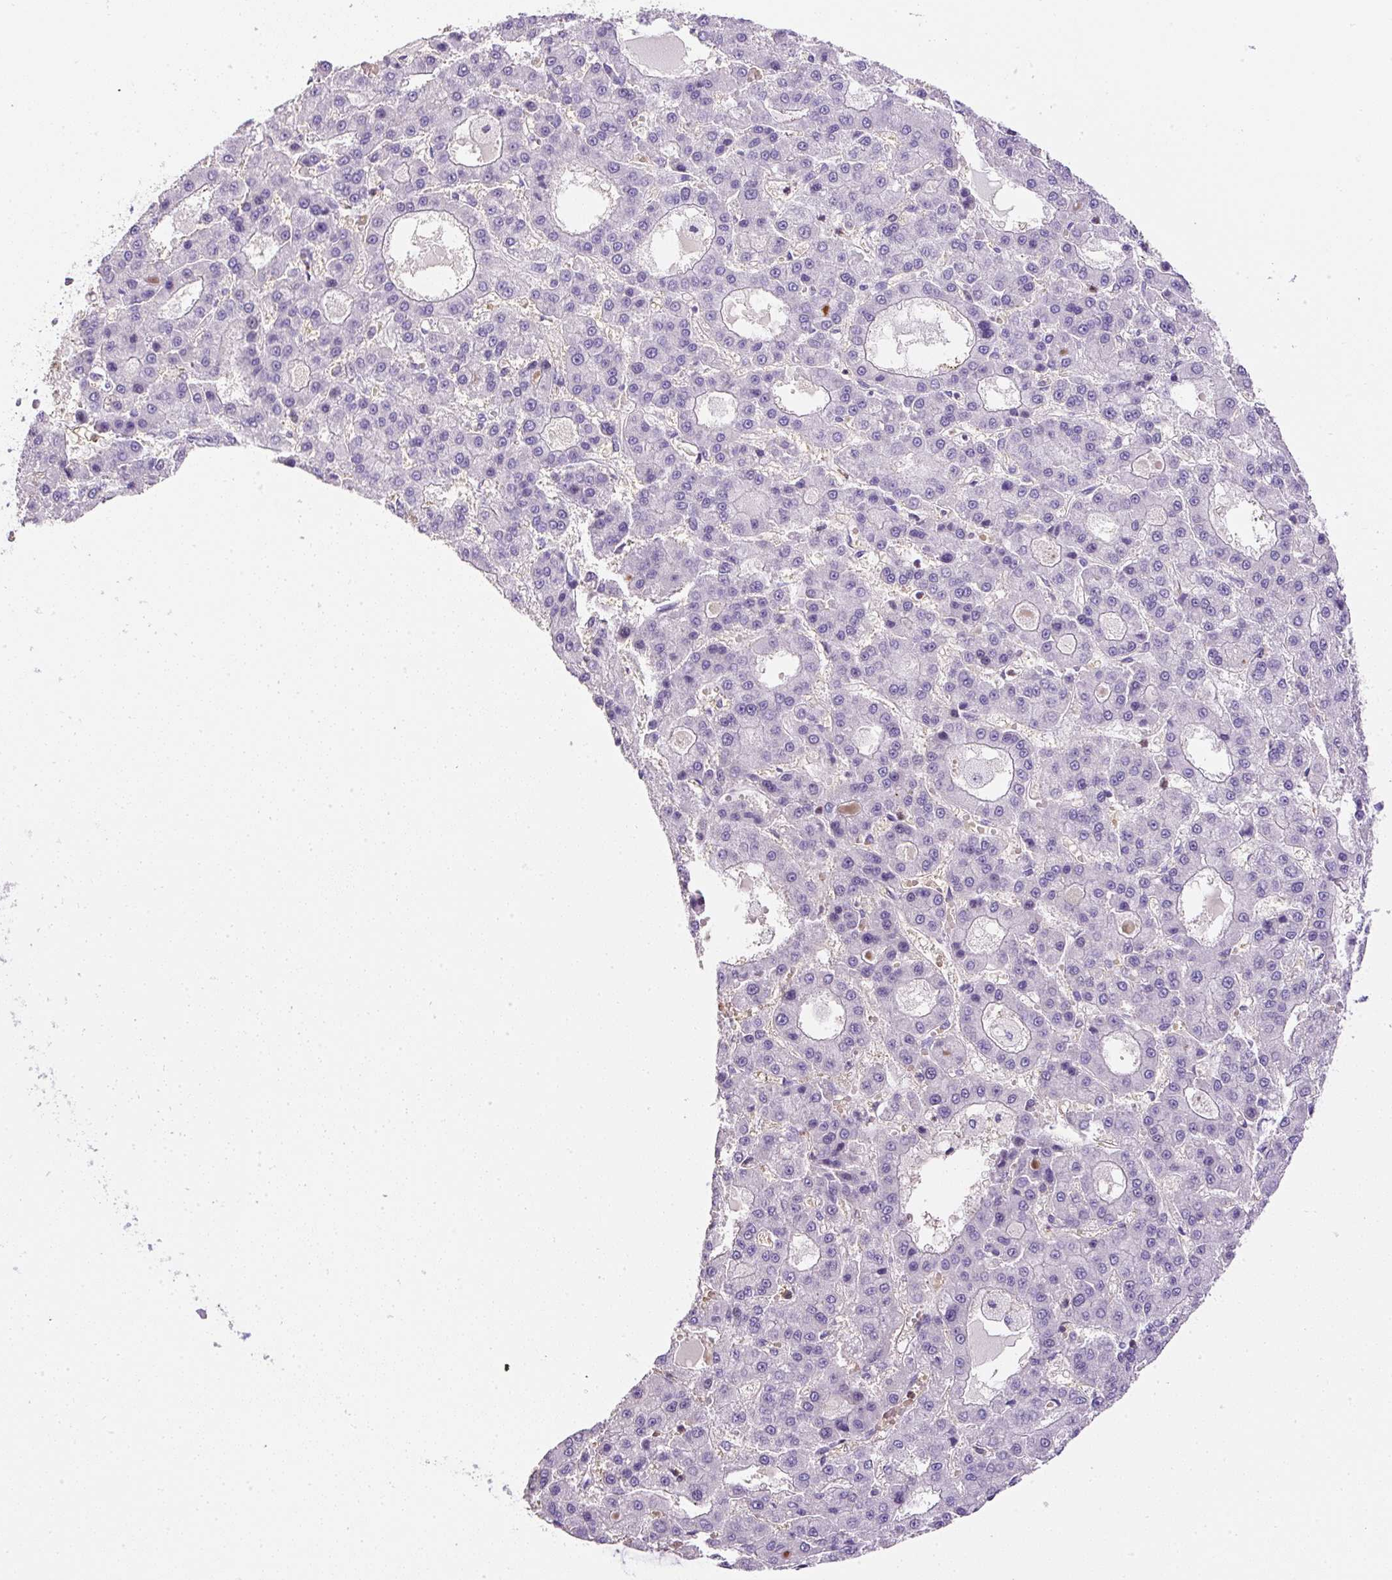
{"staining": {"intensity": "negative", "quantity": "none", "location": "none"}, "tissue": "liver cancer", "cell_type": "Tumor cells", "image_type": "cancer", "snomed": [{"axis": "morphology", "description": "Carcinoma, Hepatocellular, NOS"}, {"axis": "topography", "description": "Liver"}], "caption": "This histopathology image is of liver cancer (hepatocellular carcinoma) stained with immunohistochemistry to label a protein in brown with the nuclei are counter-stained blue. There is no staining in tumor cells. (Brightfield microscopy of DAB (3,3'-diaminobenzidine) immunohistochemistry (IHC) at high magnification).", "gene": "FAM228B", "patient": {"sex": "male", "age": 70}}